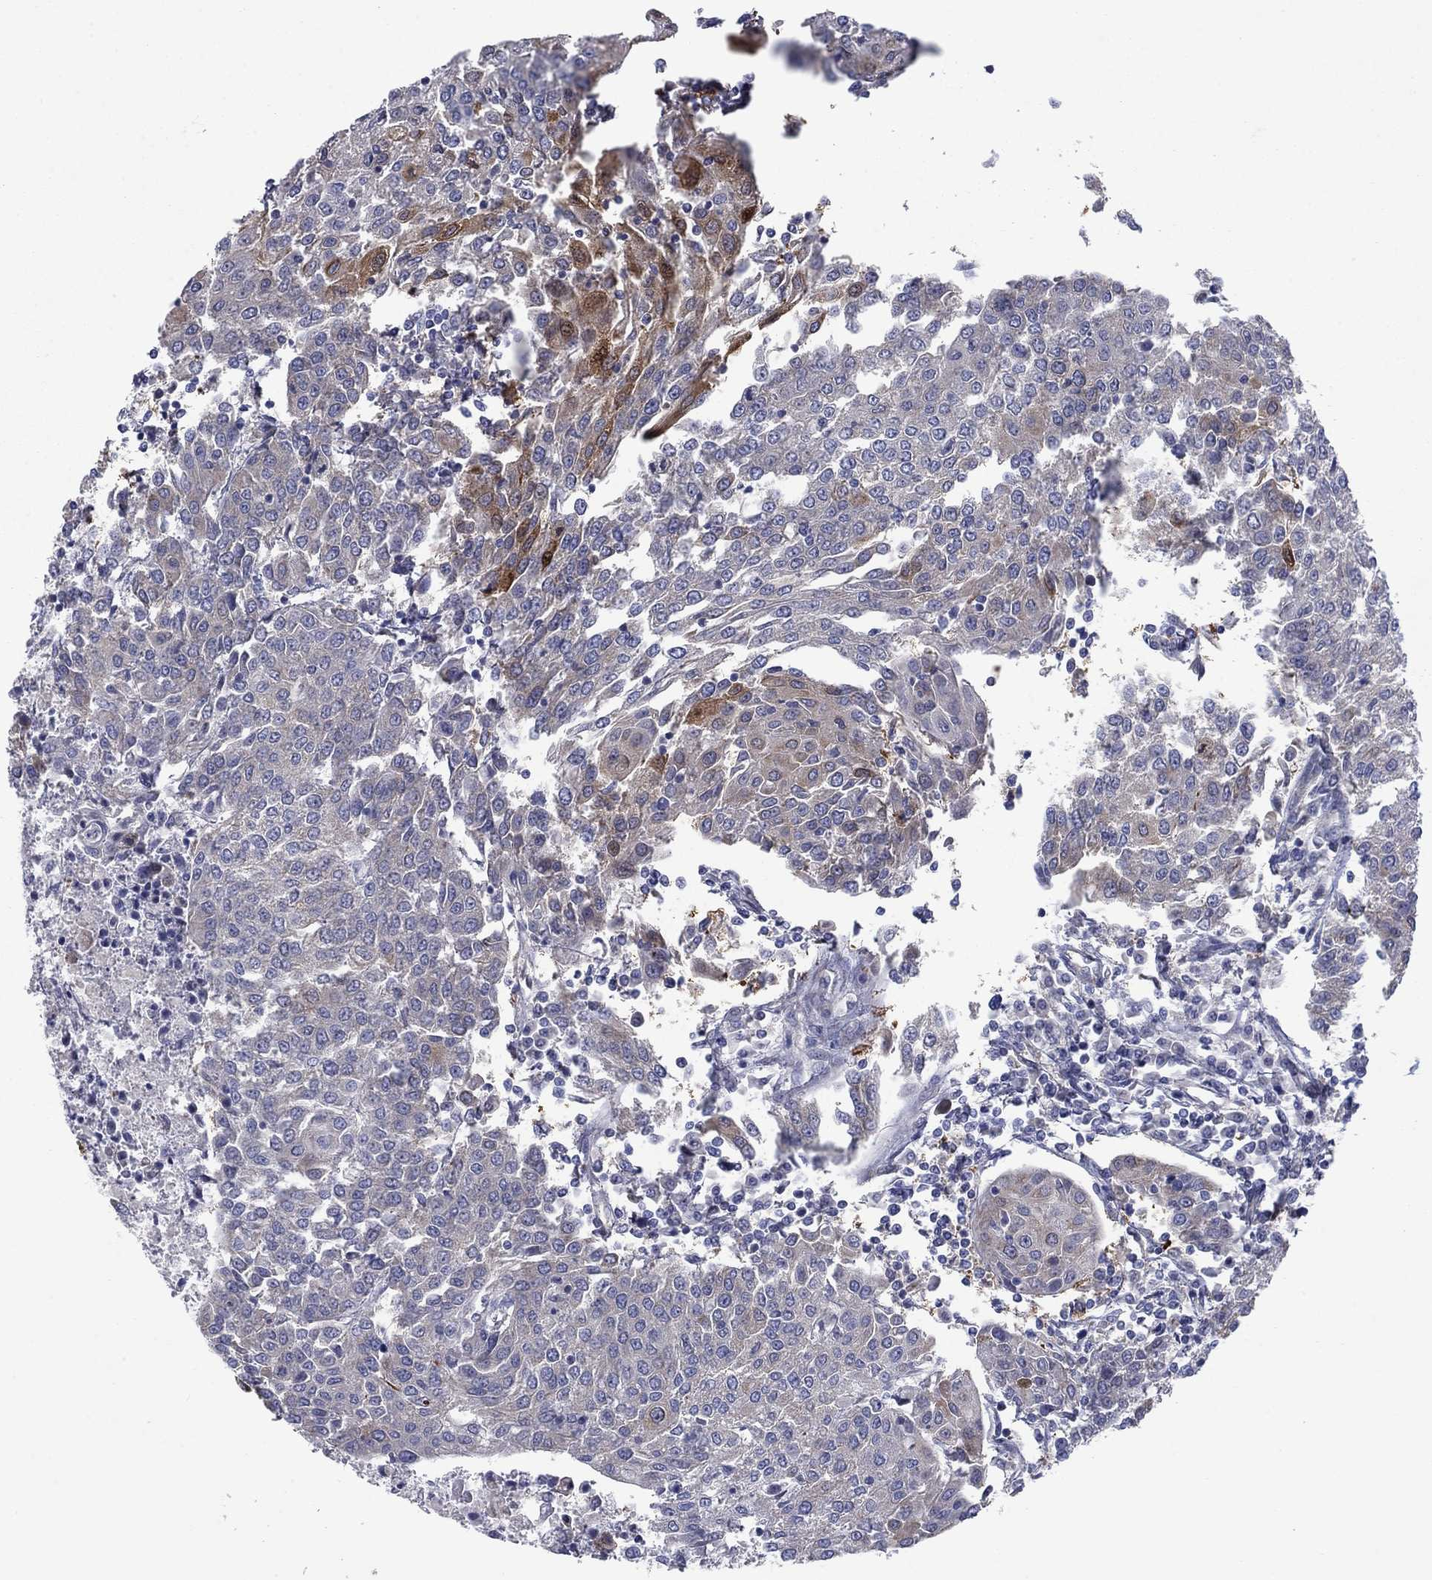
{"staining": {"intensity": "moderate", "quantity": "<25%", "location": "cytoplasmic/membranous"}, "tissue": "urothelial cancer", "cell_type": "Tumor cells", "image_type": "cancer", "snomed": [{"axis": "morphology", "description": "Urothelial carcinoma, High grade"}, {"axis": "topography", "description": "Urinary bladder"}], "caption": "Human urothelial cancer stained with a brown dye exhibits moderate cytoplasmic/membranous positive staining in approximately <25% of tumor cells.", "gene": "FXR1", "patient": {"sex": "female", "age": 85}}